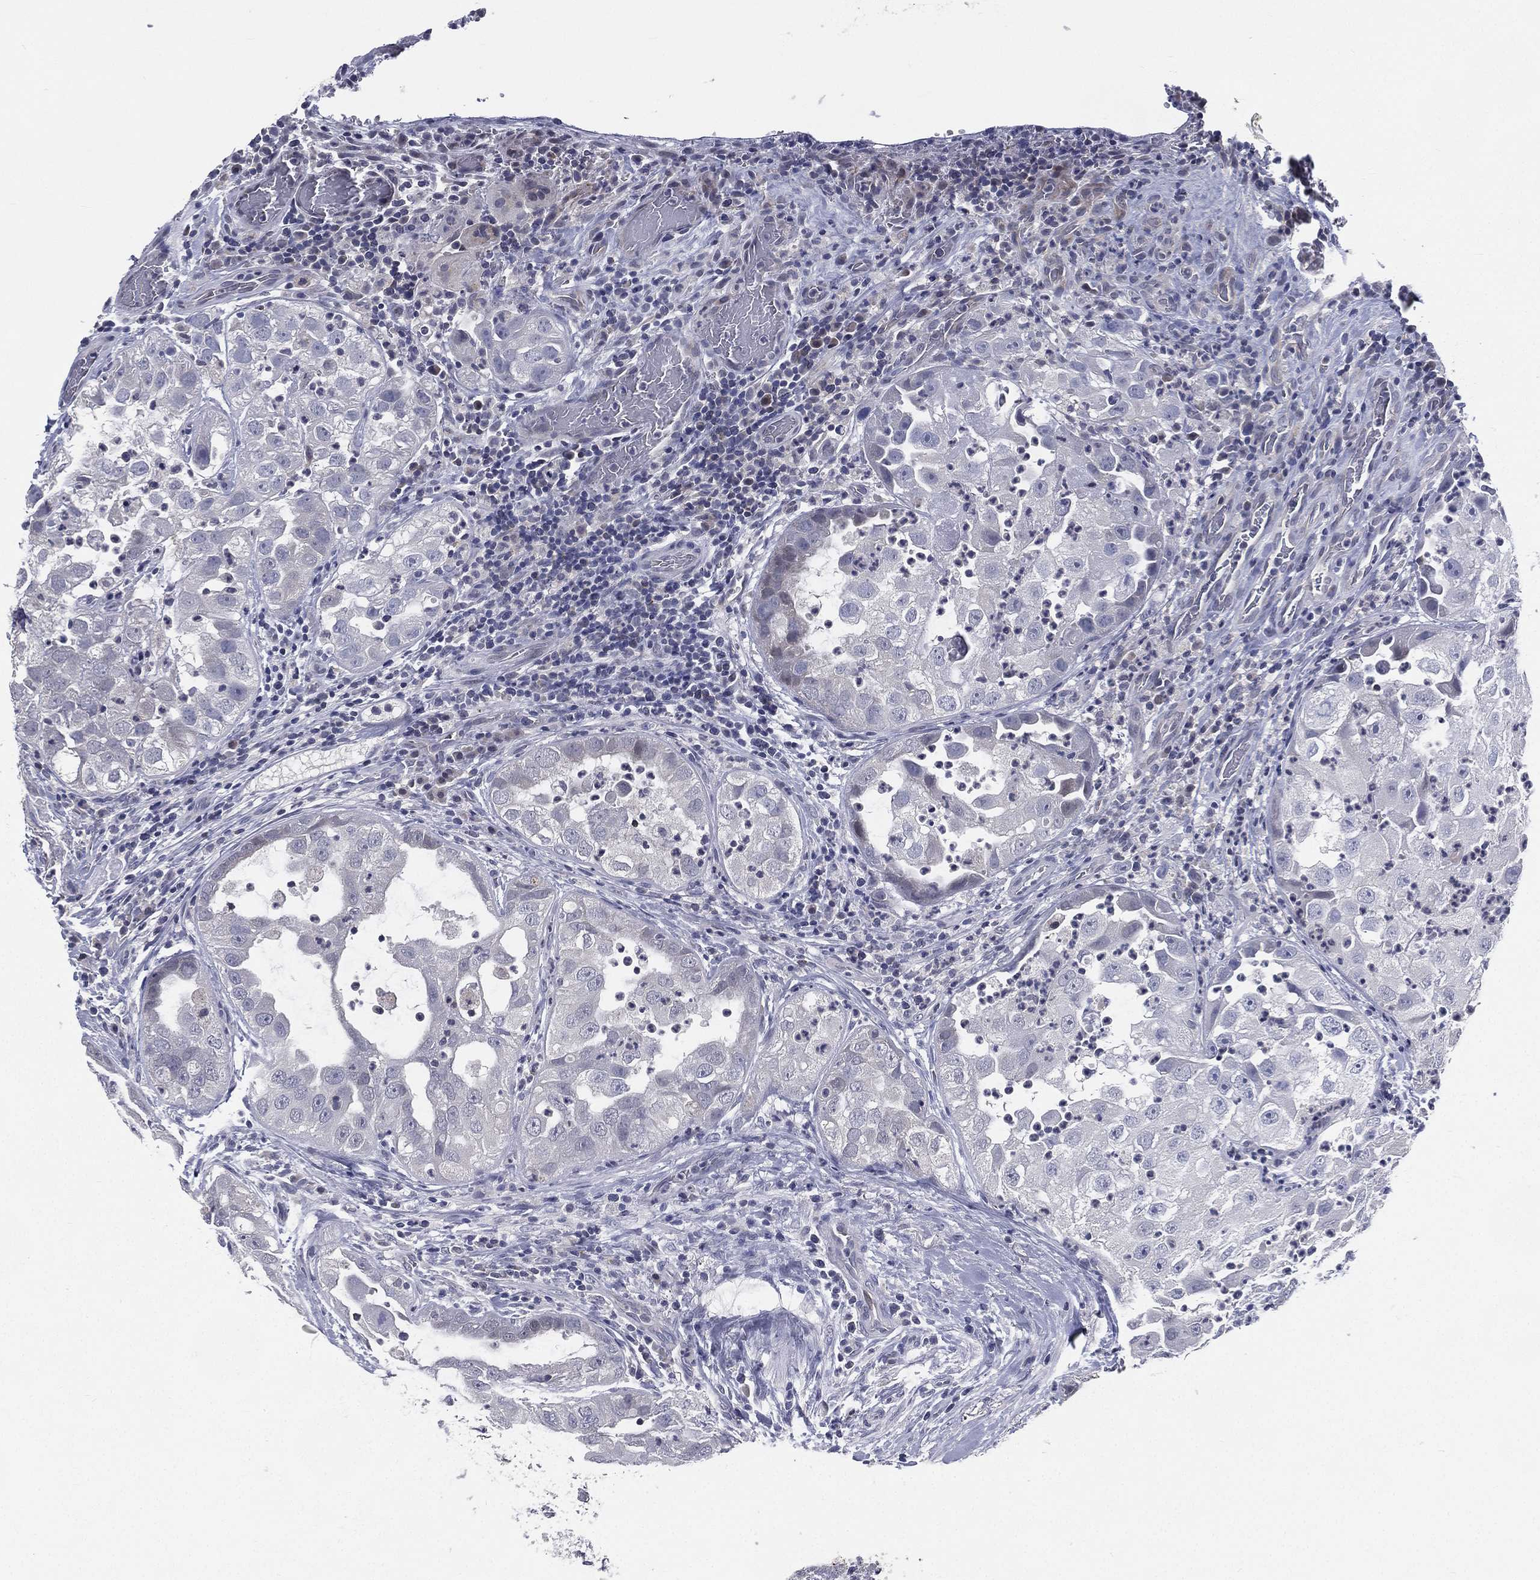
{"staining": {"intensity": "negative", "quantity": "none", "location": "none"}, "tissue": "urothelial cancer", "cell_type": "Tumor cells", "image_type": "cancer", "snomed": [{"axis": "morphology", "description": "Urothelial carcinoma, High grade"}, {"axis": "topography", "description": "Urinary bladder"}], "caption": "An IHC image of urothelial cancer is shown. There is no staining in tumor cells of urothelial cancer.", "gene": "IFT27", "patient": {"sex": "female", "age": 41}}